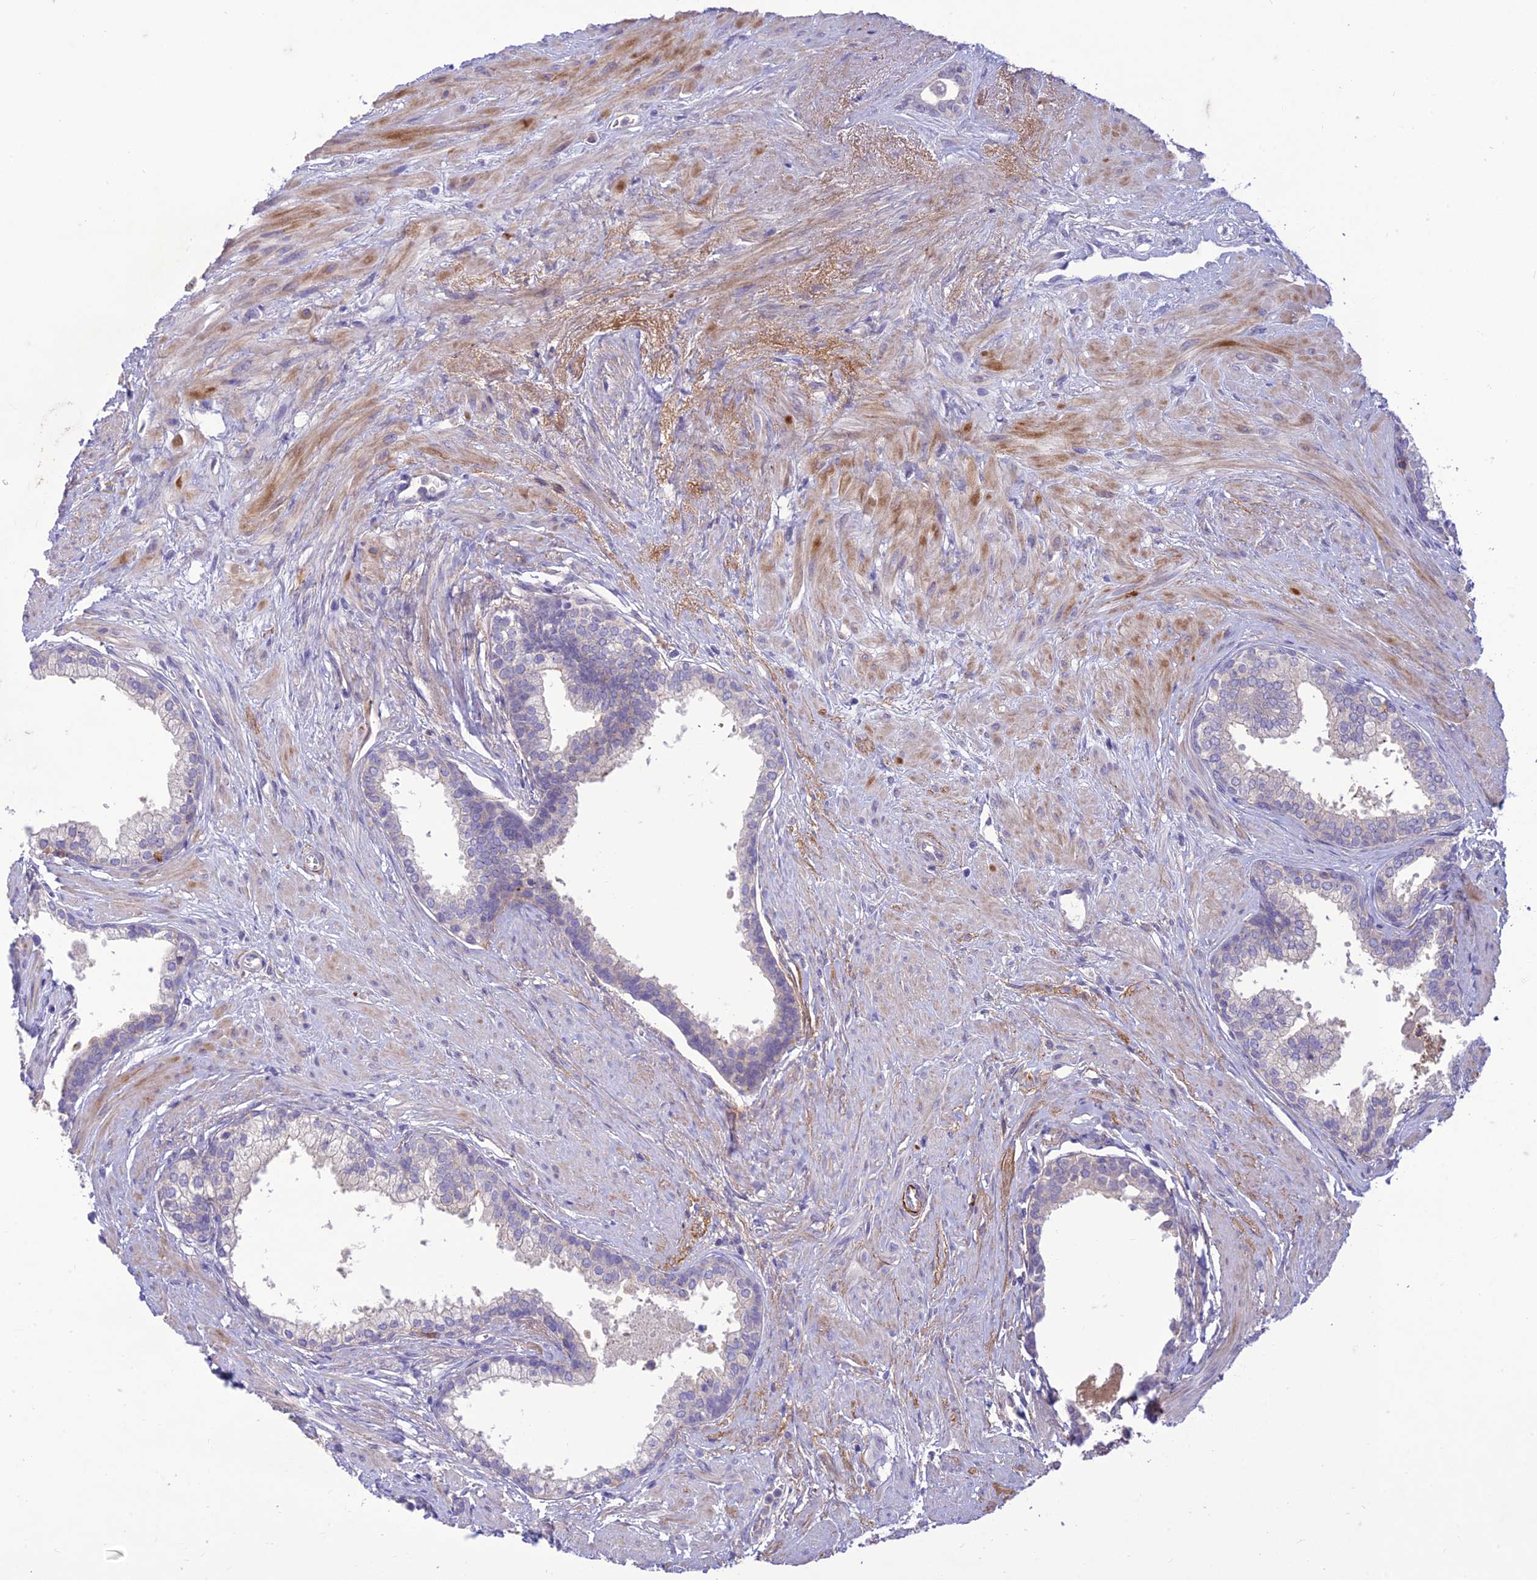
{"staining": {"intensity": "negative", "quantity": "none", "location": "none"}, "tissue": "prostate", "cell_type": "Glandular cells", "image_type": "normal", "snomed": [{"axis": "morphology", "description": "Normal tissue, NOS"}, {"axis": "topography", "description": "Prostate"}], "caption": "IHC of benign prostate exhibits no staining in glandular cells.", "gene": "ITGAE", "patient": {"sex": "male", "age": 57}}